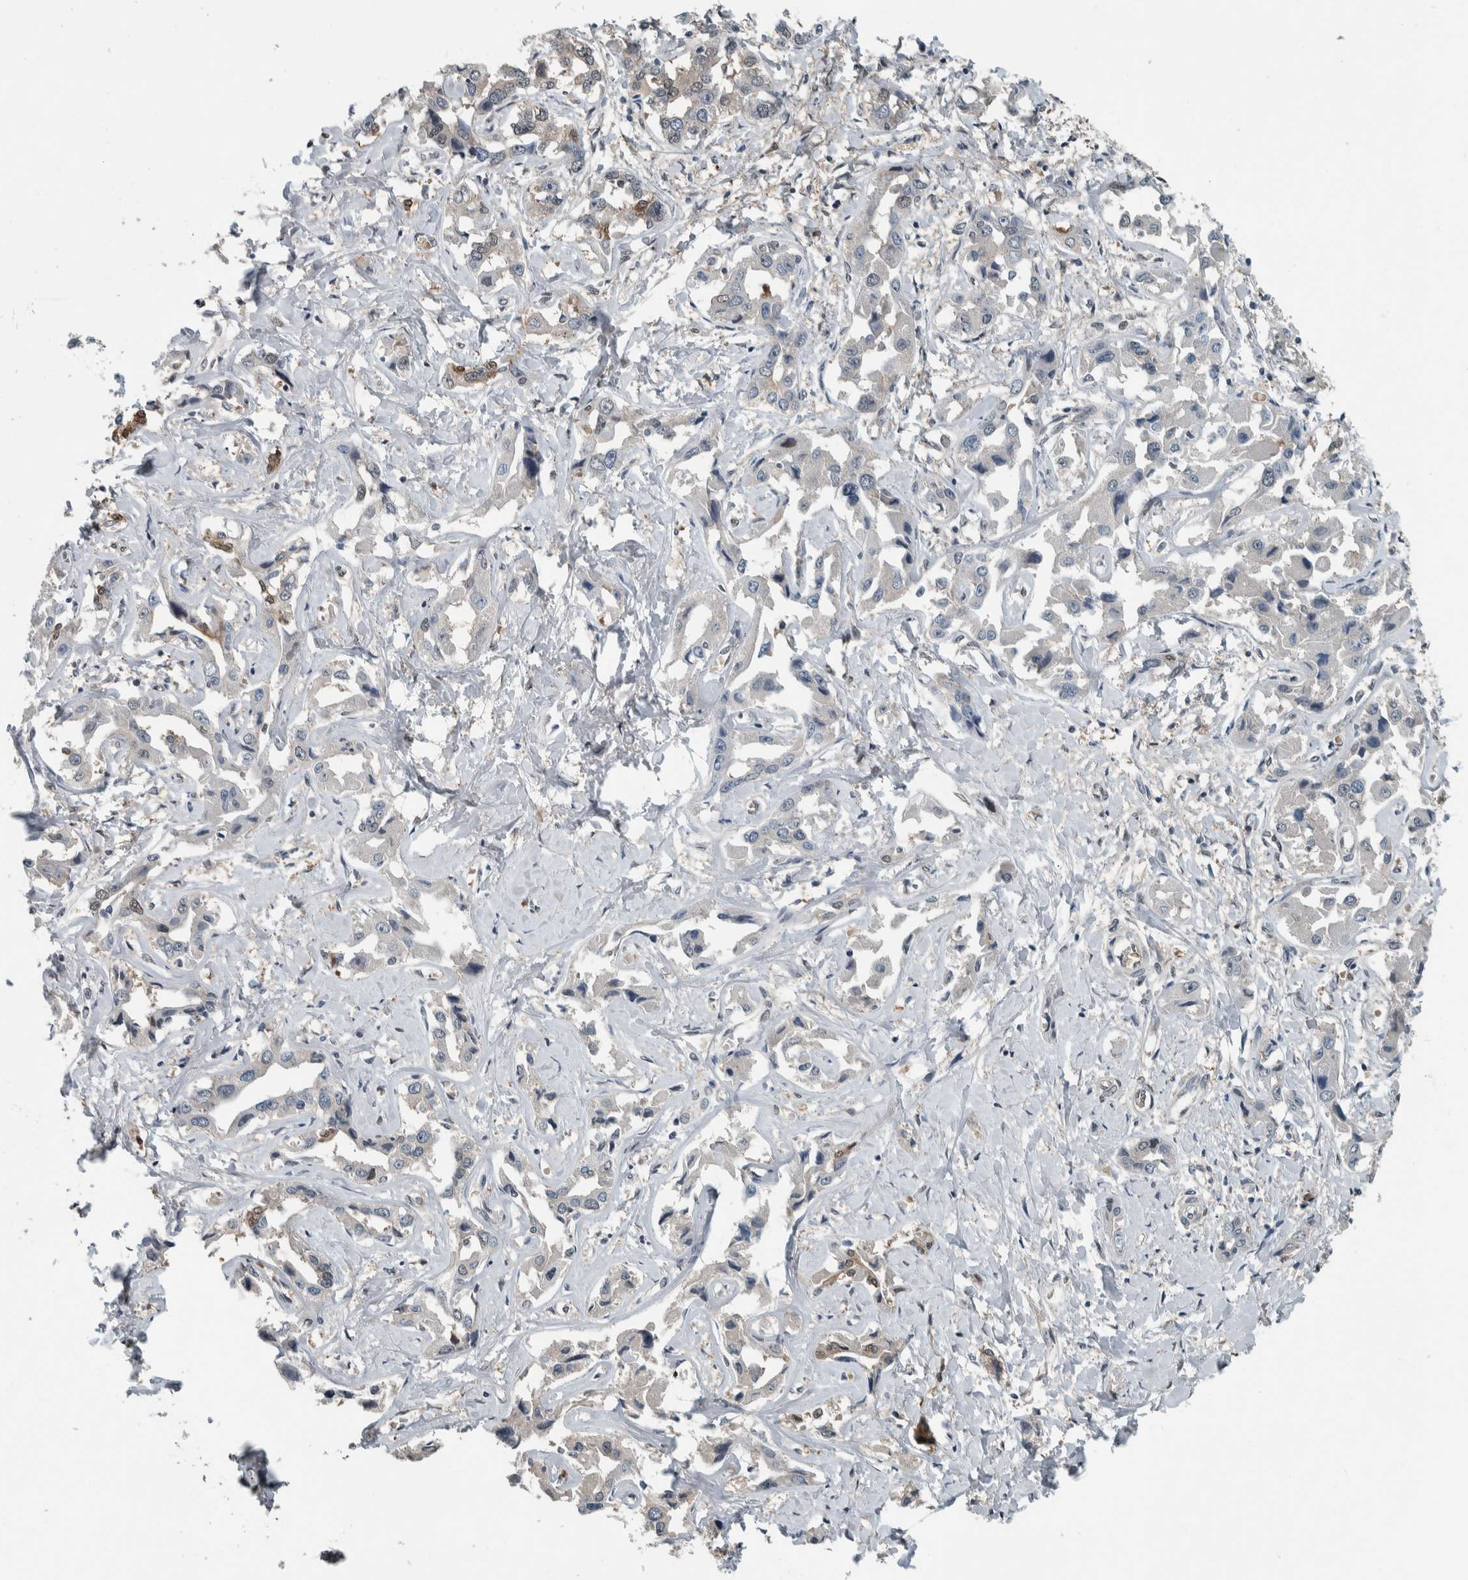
{"staining": {"intensity": "negative", "quantity": "none", "location": "none"}, "tissue": "liver cancer", "cell_type": "Tumor cells", "image_type": "cancer", "snomed": [{"axis": "morphology", "description": "Cholangiocarcinoma"}, {"axis": "topography", "description": "Liver"}], "caption": "This photomicrograph is of liver cancer (cholangiocarcinoma) stained with IHC to label a protein in brown with the nuclei are counter-stained blue. There is no positivity in tumor cells.", "gene": "ALAD", "patient": {"sex": "male", "age": 59}}